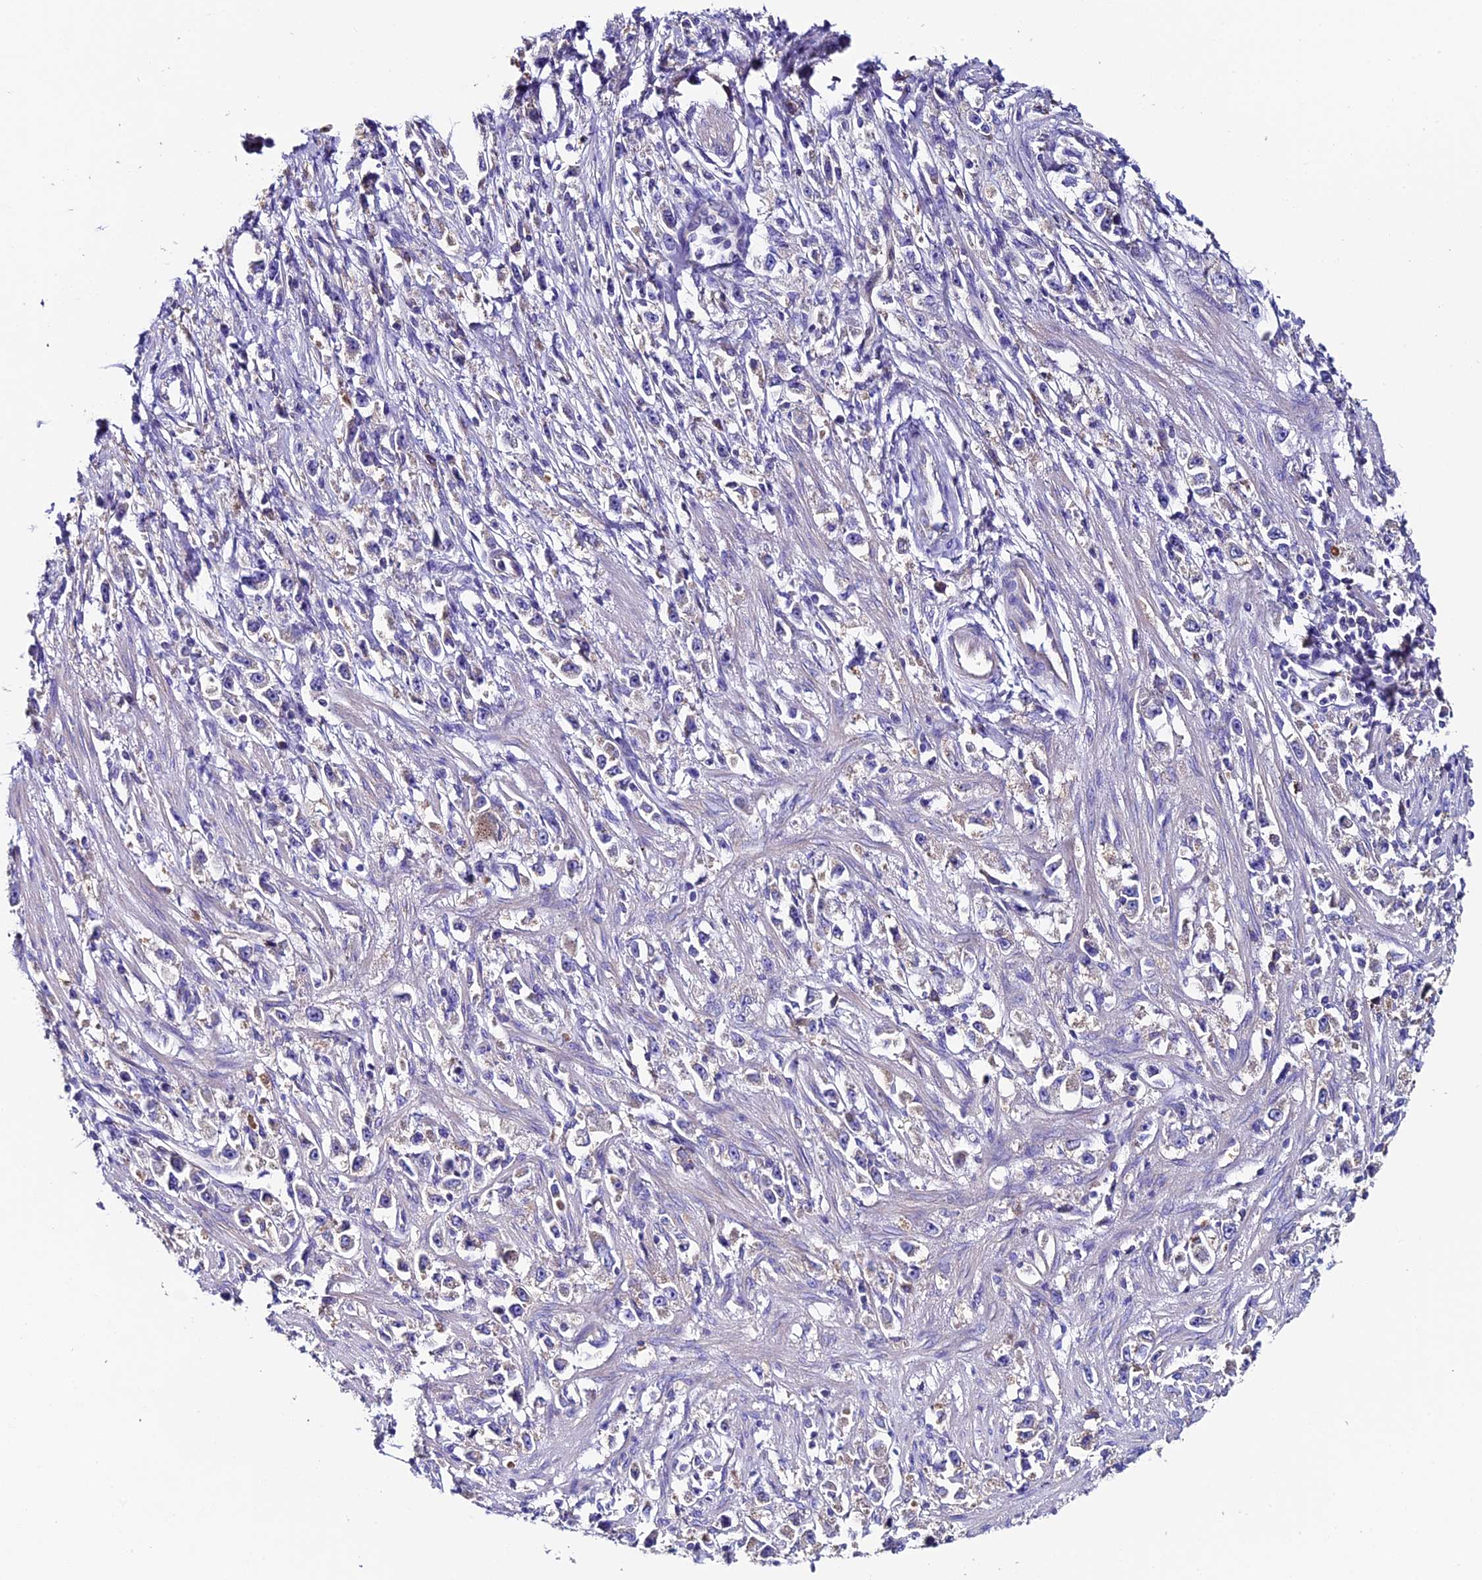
{"staining": {"intensity": "negative", "quantity": "none", "location": "none"}, "tissue": "stomach cancer", "cell_type": "Tumor cells", "image_type": "cancer", "snomed": [{"axis": "morphology", "description": "Adenocarcinoma, NOS"}, {"axis": "topography", "description": "Stomach"}], "caption": "Micrograph shows no significant protein expression in tumor cells of adenocarcinoma (stomach).", "gene": "COMTD1", "patient": {"sex": "female", "age": 59}}